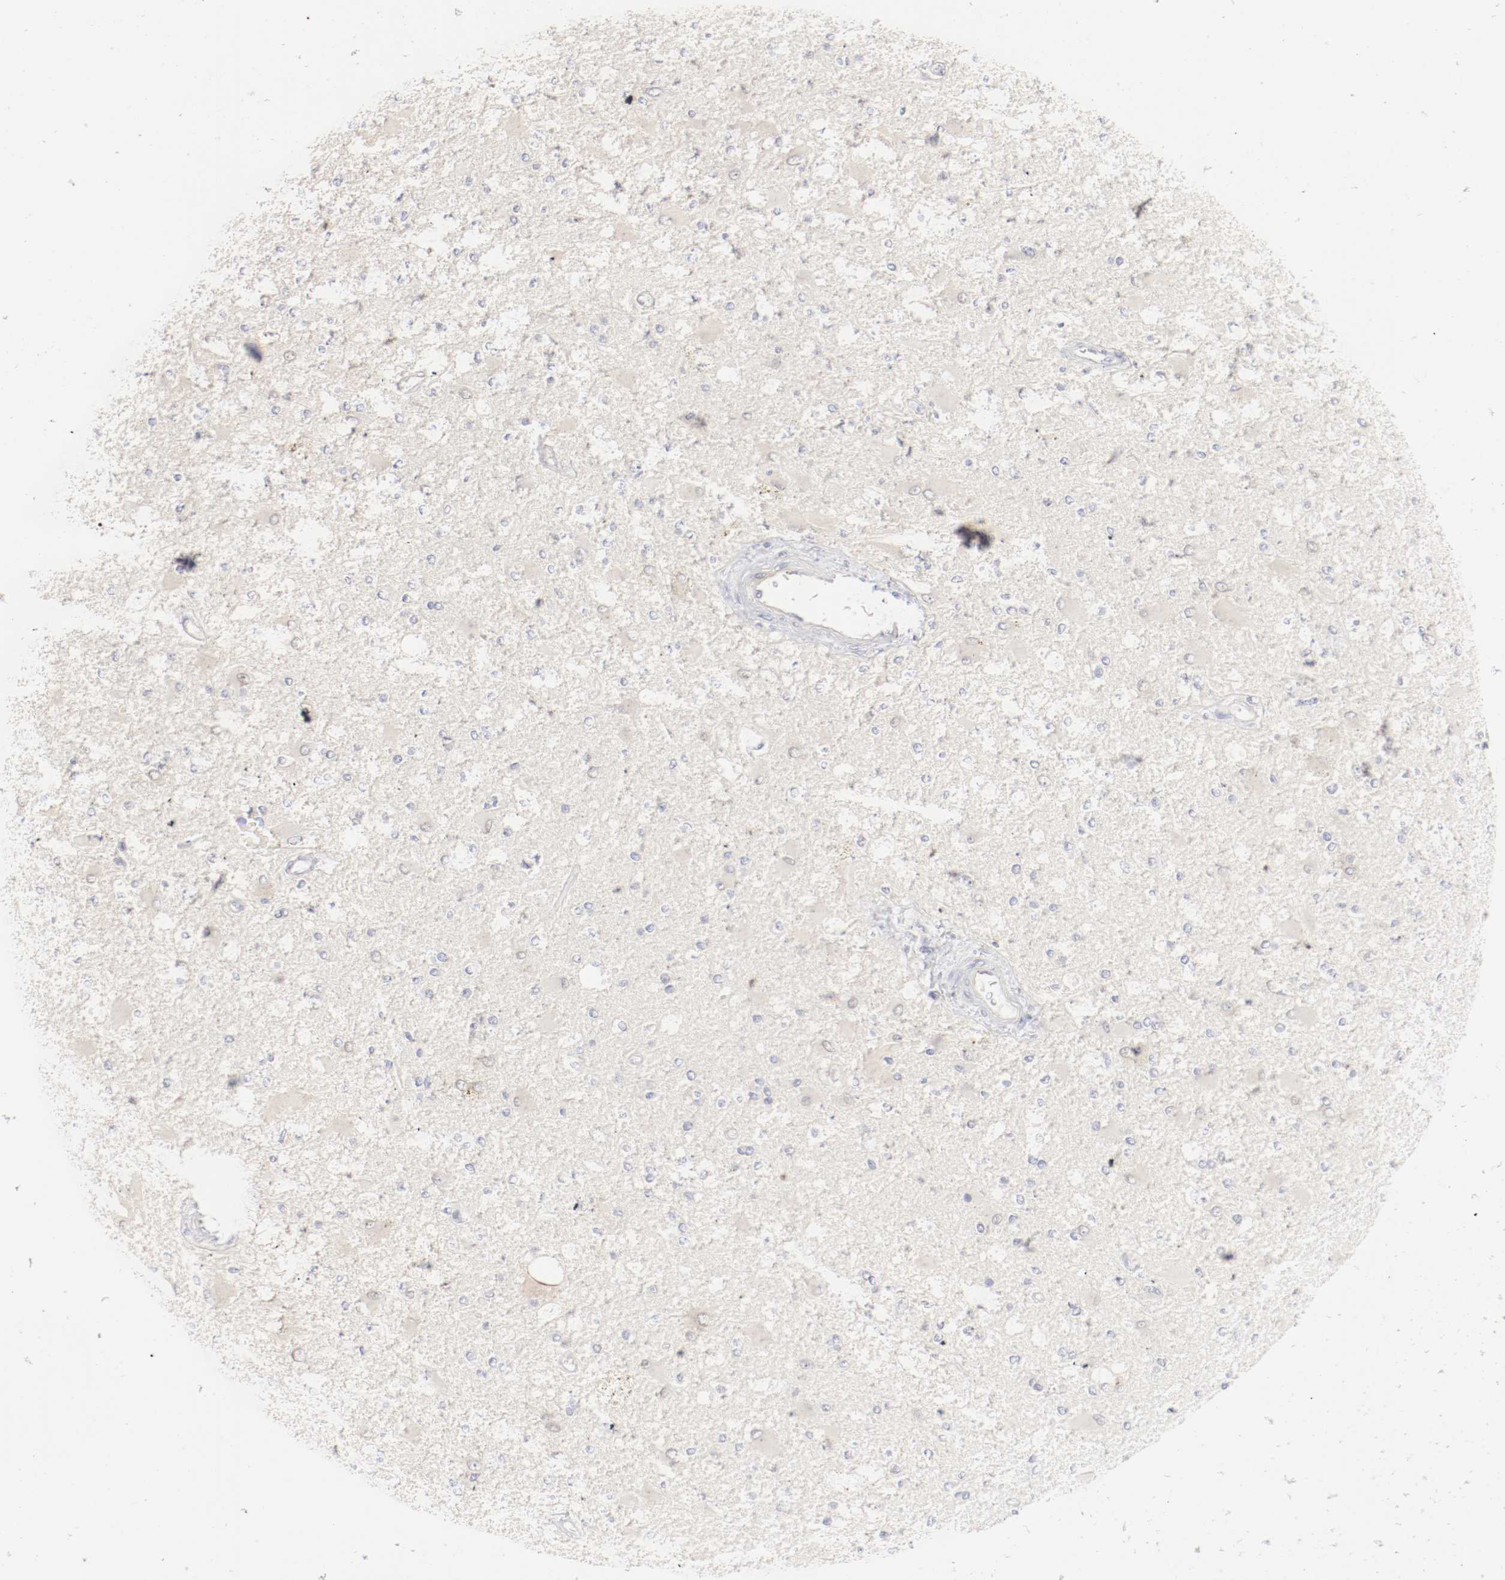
{"staining": {"intensity": "weak", "quantity": "<25%", "location": "cytoplasmic/membranous"}, "tissue": "glioma", "cell_type": "Tumor cells", "image_type": "cancer", "snomed": [{"axis": "morphology", "description": "Glioma, malignant, Low grade"}, {"axis": "topography", "description": "Brain"}], "caption": "An IHC micrograph of malignant glioma (low-grade) is shown. There is no staining in tumor cells of malignant glioma (low-grade). Nuclei are stained in blue.", "gene": "DNAL4", "patient": {"sex": "male", "age": 58}}